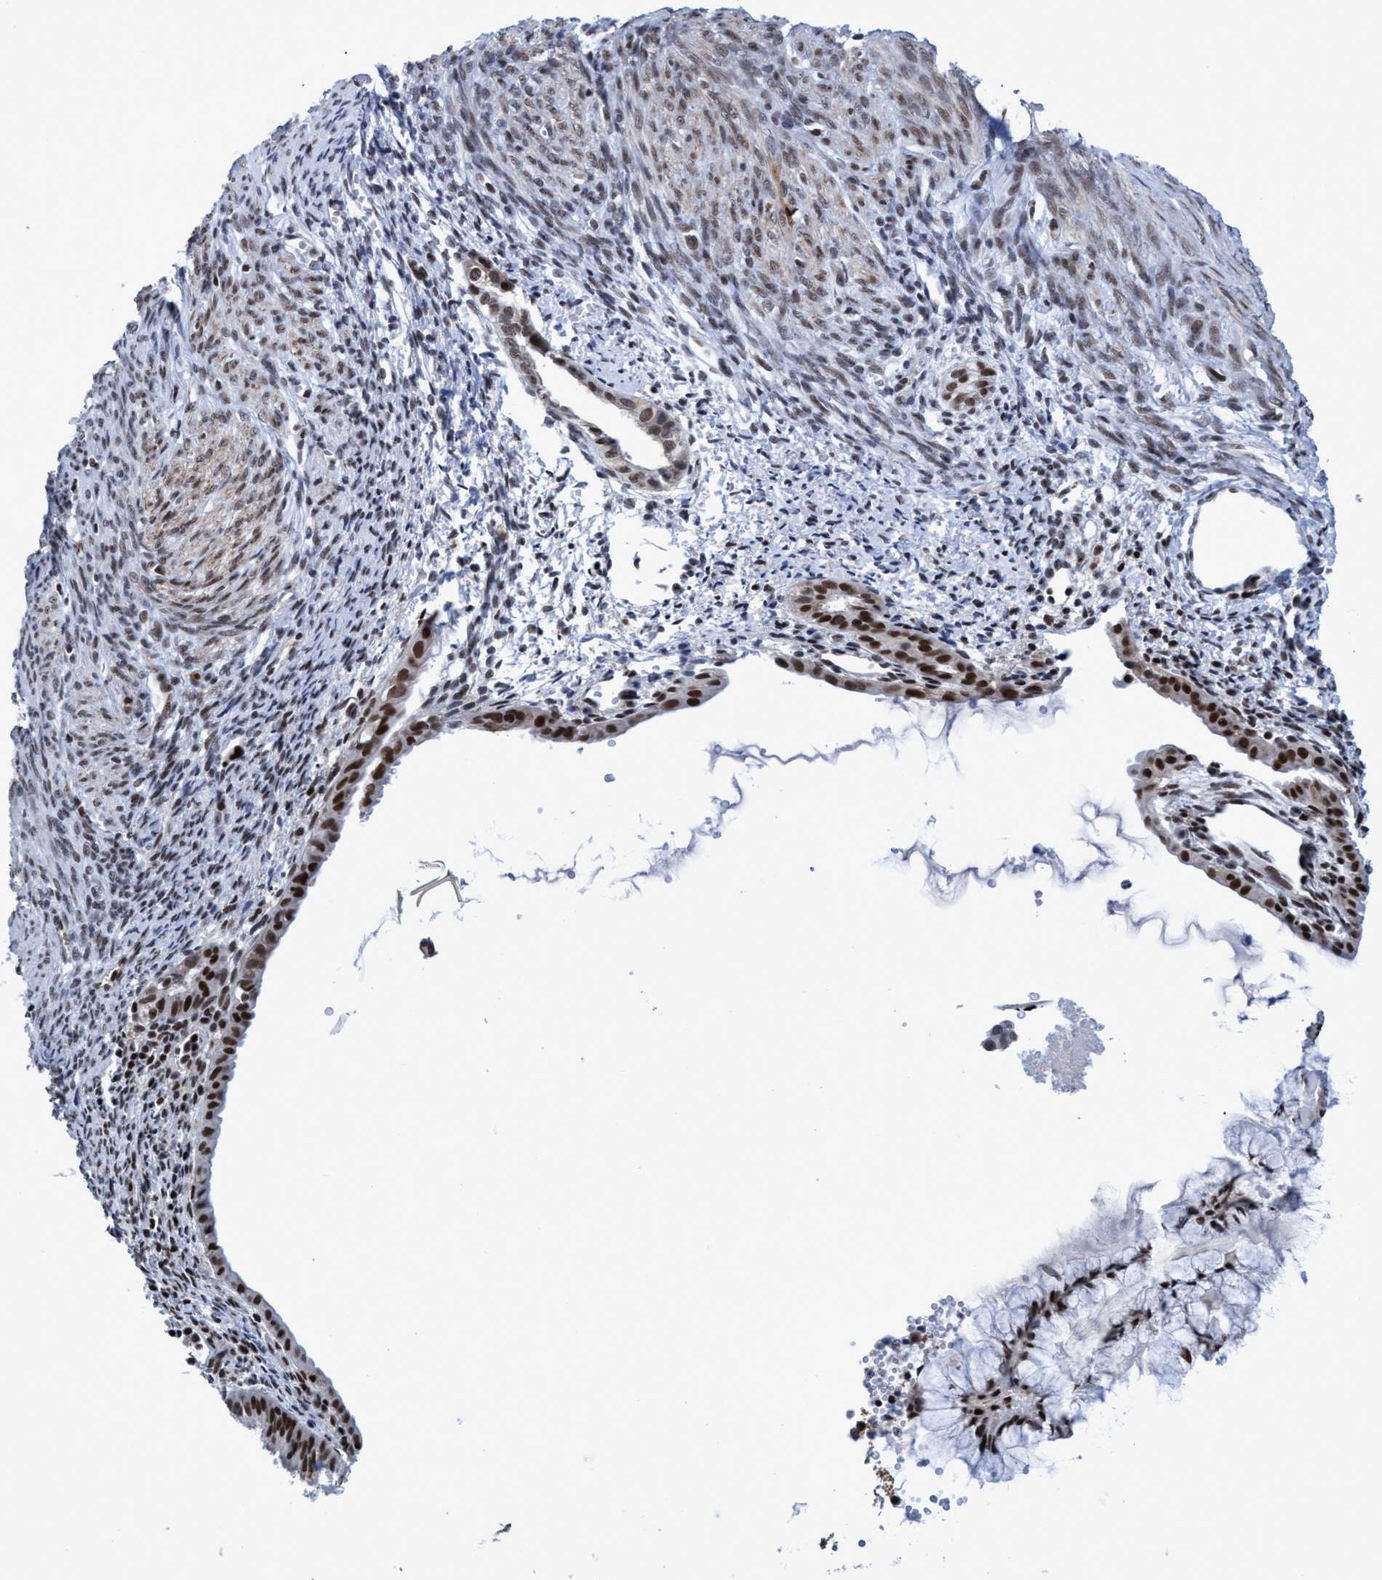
{"staining": {"intensity": "strong", "quantity": ">75%", "location": "nuclear"}, "tissue": "cervical cancer", "cell_type": "Tumor cells", "image_type": "cancer", "snomed": [{"axis": "morphology", "description": "Normal tissue, NOS"}, {"axis": "morphology", "description": "Adenocarcinoma, NOS"}, {"axis": "topography", "description": "Cervix"}, {"axis": "topography", "description": "Endometrium"}], "caption": "Immunohistochemistry (IHC) of adenocarcinoma (cervical) displays high levels of strong nuclear staining in about >75% of tumor cells.", "gene": "C9orf78", "patient": {"sex": "female", "age": 86}}